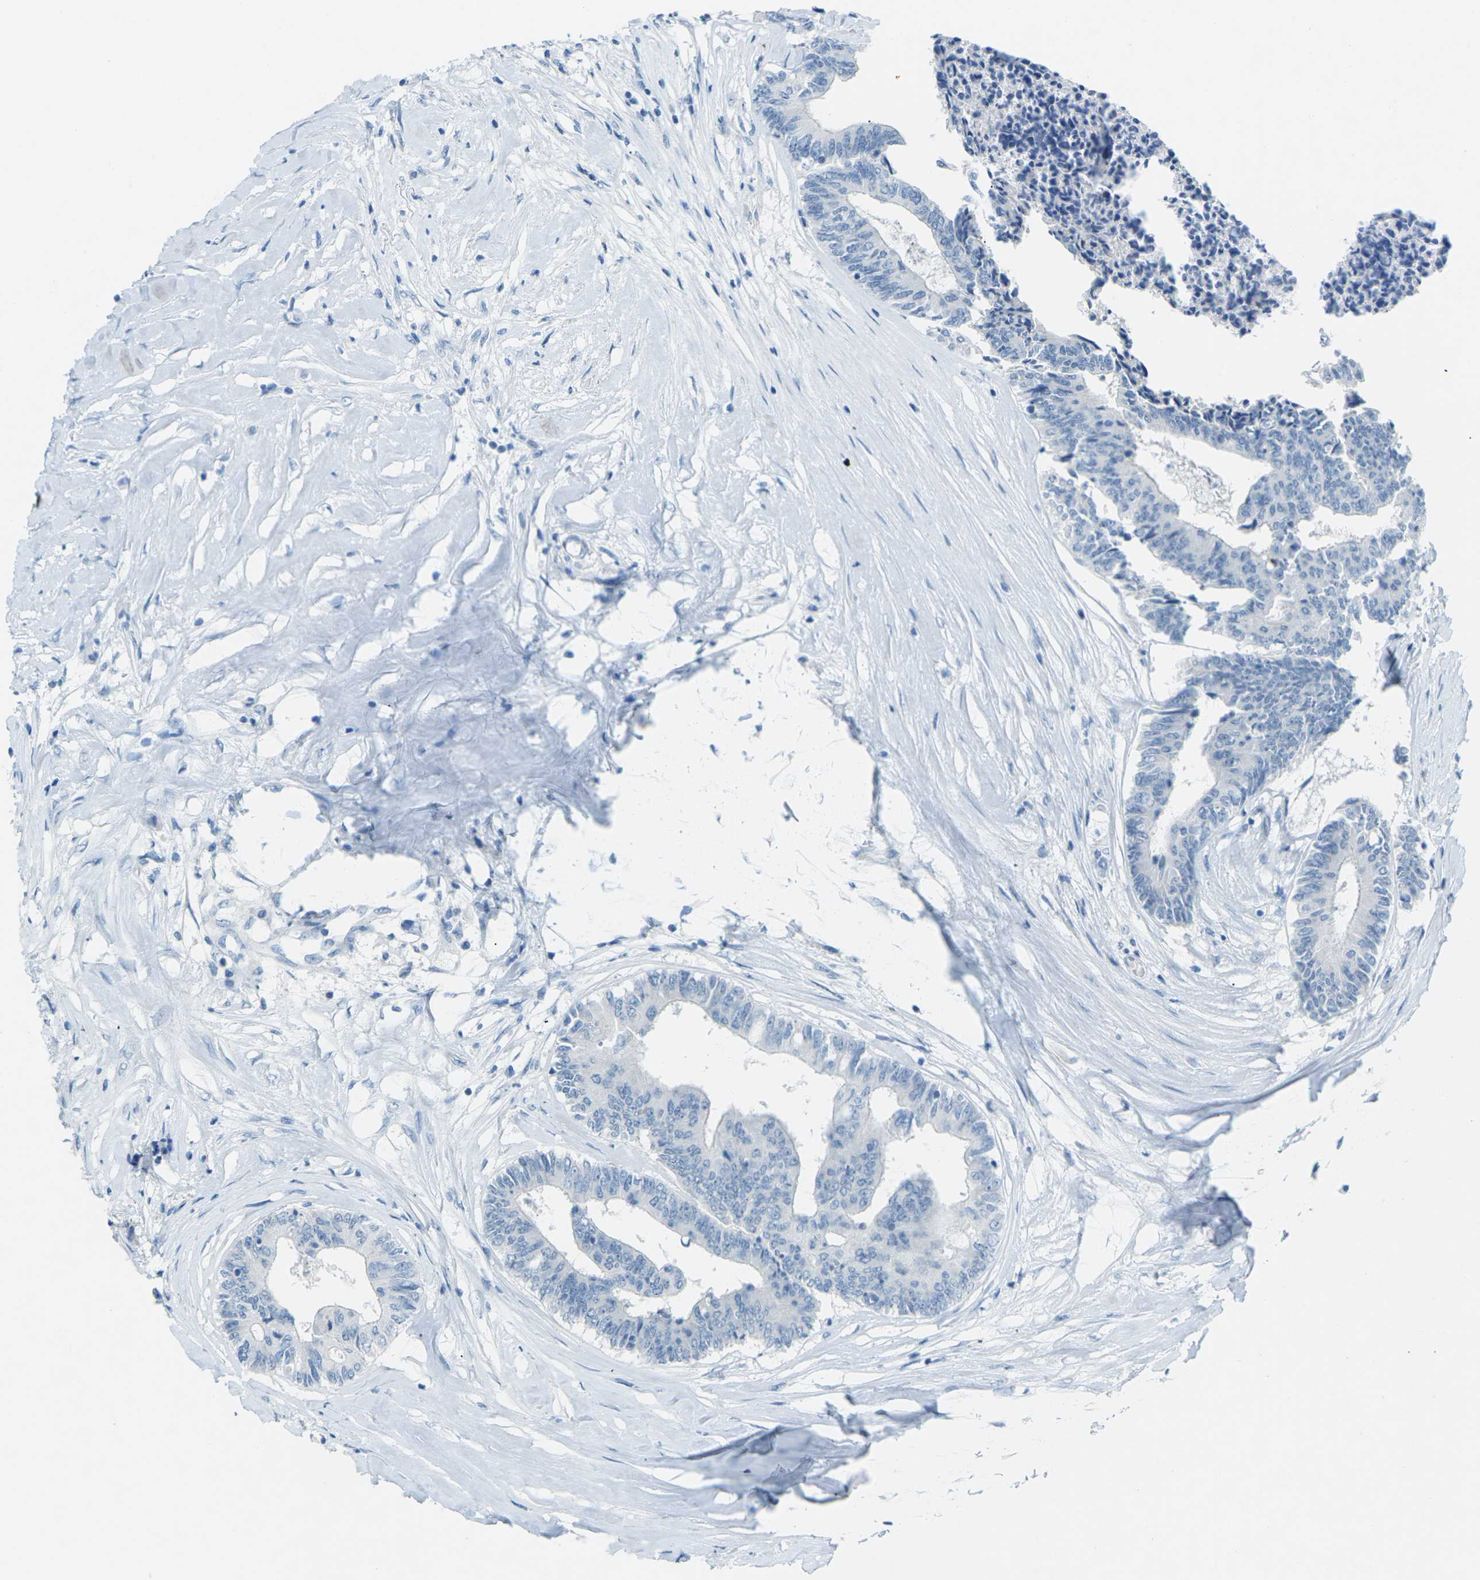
{"staining": {"intensity": "negative", "quantity": "none", "location": "none"}, "tissue": "colorectal cancer", "cell_type": "Tumor cells", "image_type": "cancer", "snomed": [{"axis": "morphology", "description": "Adenocarcinoma, NOS"}, {"axis": "topography", "description": "Rectum"}], "caption": "Immunohistochemistry image of neoplastic tissue: colorectal adenocarcinoma stained with DAB exhibits no significant protein staining in tumor cells.", "gene": "CDH16", "patient": {"sex": "male", "age": 63}}